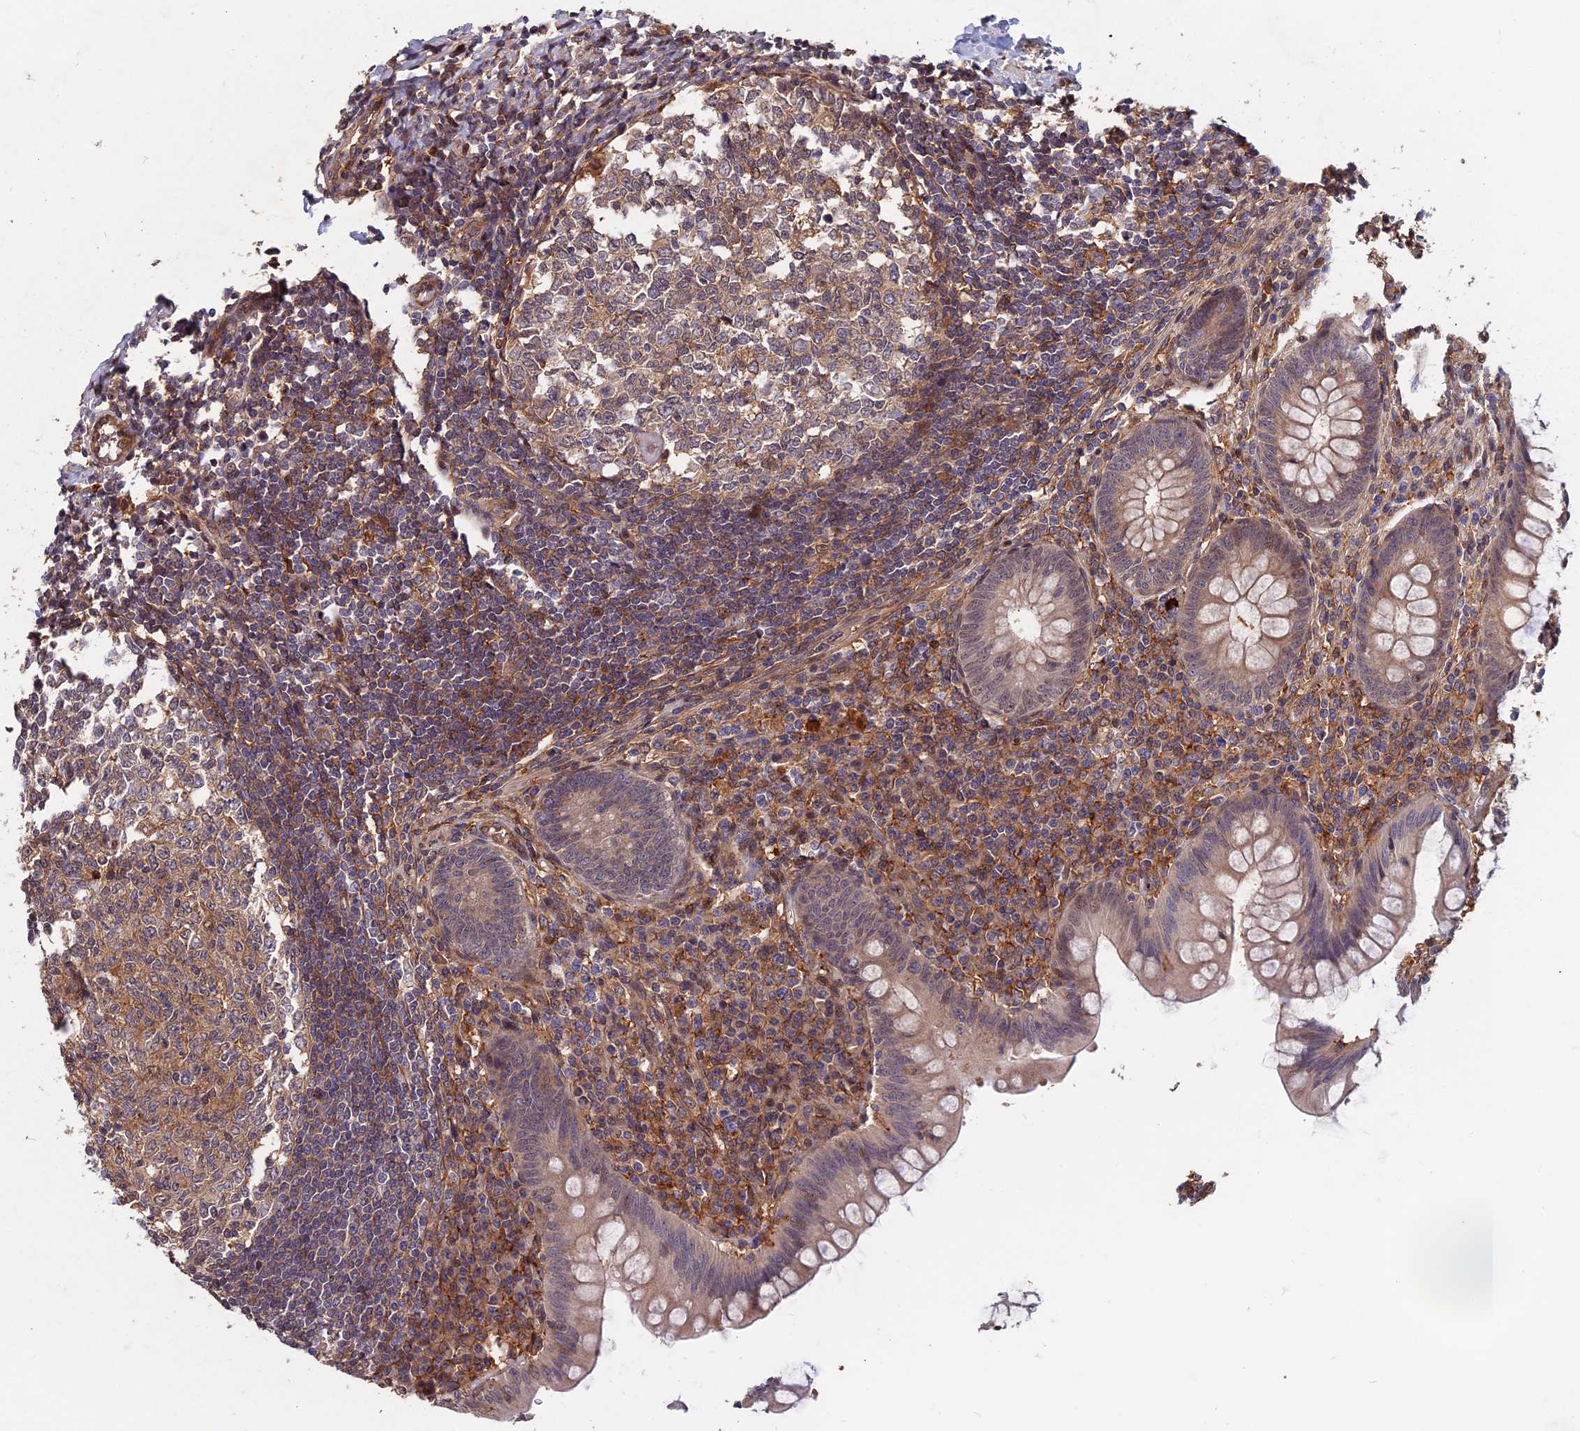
{"staining": {"intensity": "weak", "quantity": ">75%", "location": "cytoplasmic/membranous"}, "tissue": "appendix", "cell_type": "Glandular cells", "image_type": "normal", "snomed": [{"axis": "morphology", "description": "Normal tissue, NOS"}, {"axis": "topography", "description": "Appendix"}], "caption": "Appendix stained with a brown dye exhibits weak cytoplasmic/membranous positive expression in about >75% of glandular cells.", "gene": "SPG11", "patient": {"sex": "female", "age": 33}}